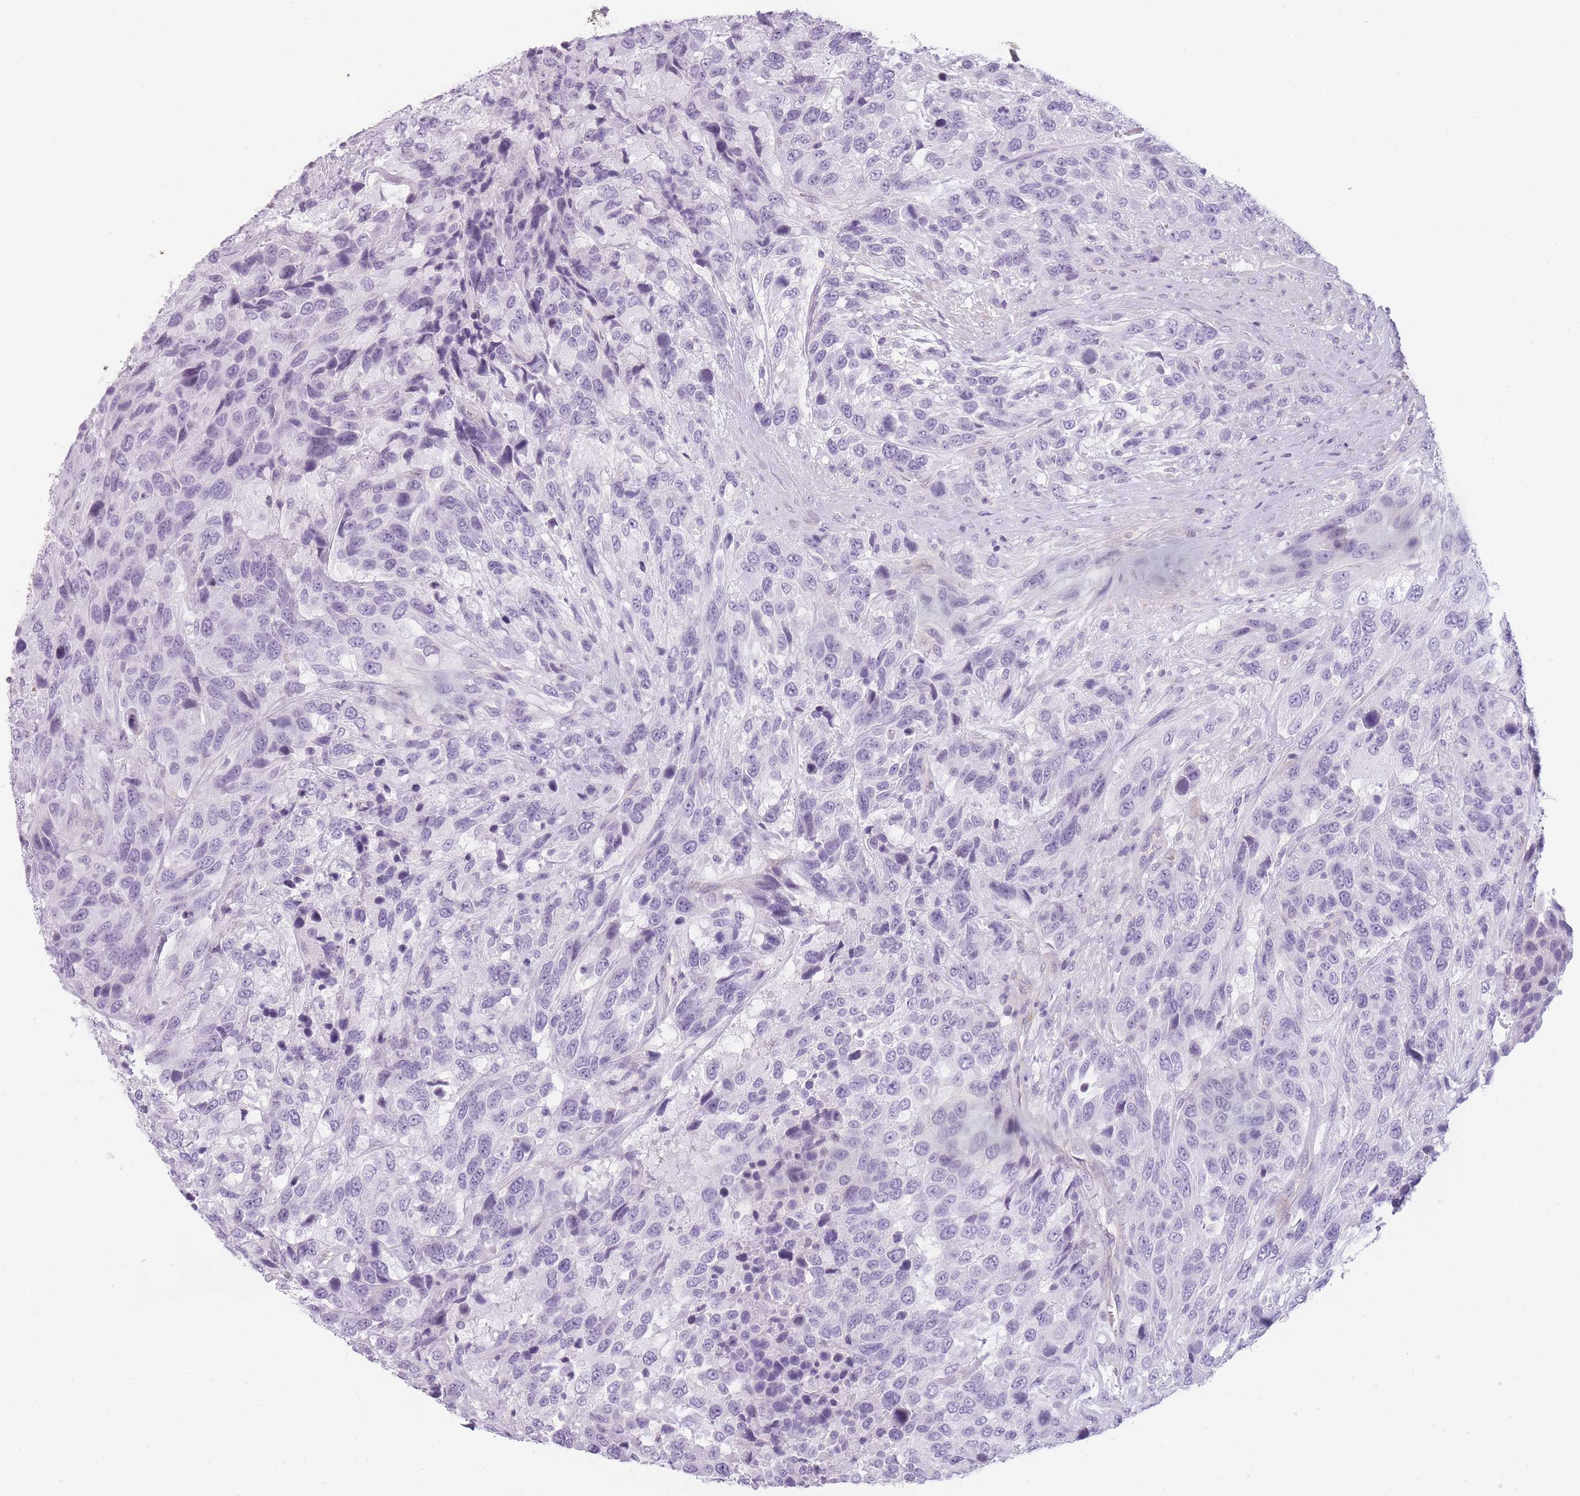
{"staining": {"intensity": "negative", "quantity": "none", "location": "none"}, "tissue": "urothelial cancer", "cell_type": "Tumor cells", "image_type": "cancer", "snomed": [{"axis": "morphology", "description": "Urothelial carcinoma, High grade"}, {"axis": "topography", "description": "Urinary bladder"}], "caption": "High magnification brightfield microscopy of urothelial cancer stained with DAB (3,3'-diaminobenzidine) (brown) and counterstained with hematoxylin (blue): tumor cells show no significant expression.", "gene": "GGT1", "patient": {"sex": "female", "age": 70}}